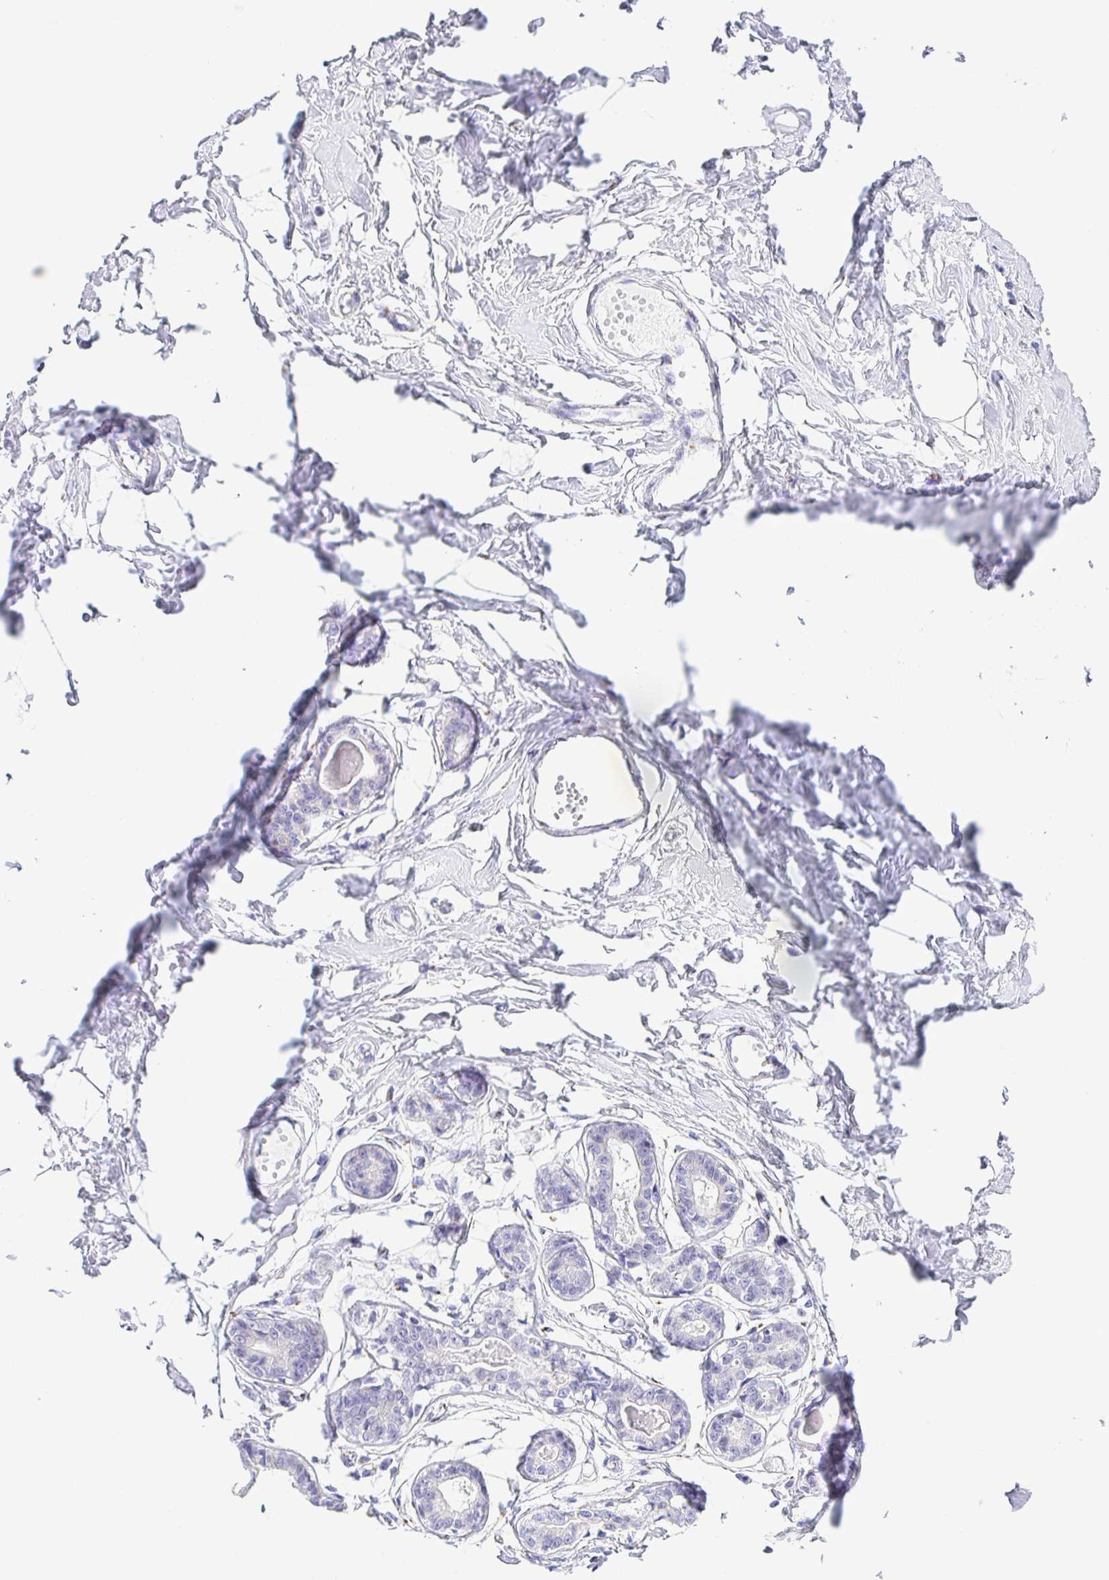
{"staining": {"intensity": "negative", "quantity": "none", "location": "none"}, "tissue": "breast", "cell_type": "Adipocytes", "image_type": "normal", "snomed": [{"axis": "morphology", "description": "Normal tissue, NOS"}, {"axis": "topography", "description": "Breast"}], "caption": "A histopathology image of human breast is negative for staining in adipocytes. (Immunohistochemistry, brightfield microscopy, high magnification).", "gene": "SULT1B1", "patient": {"sex": "female", "age": 45}}